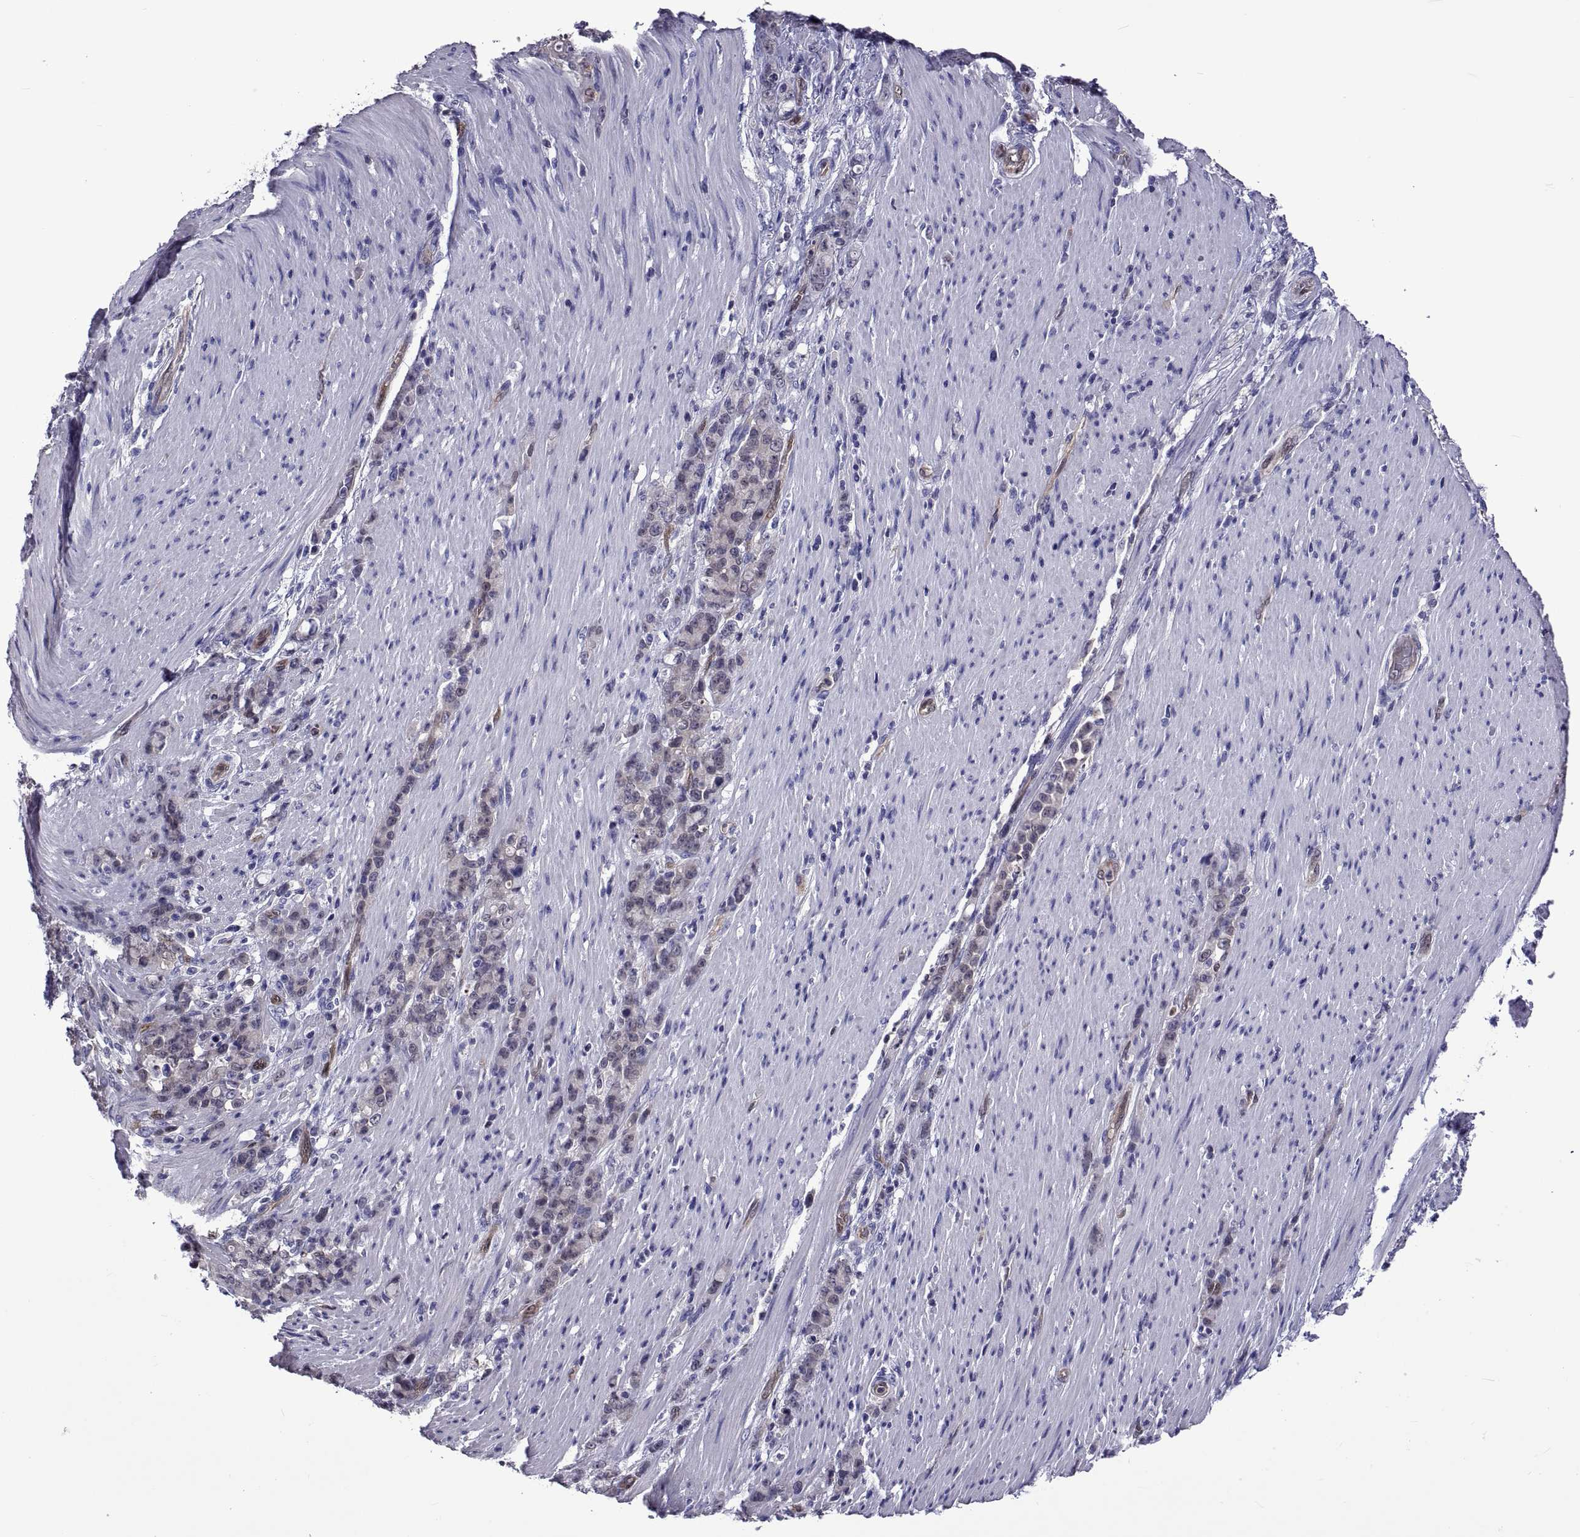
{"staining": {"intensity": "negative", "quantity": "none", "location": "none"}, "tissue": "stomach cancer", "cell_type": "Tumor cells", "image_type": "cancer", "snomed": [{"axis": "morphology", "description": "Adenocarcinoma, NOS"}, {"axis": "topography", "description": "Stomach"}], "caption": "DAB immunohistochemical staining of adenocarcinoma (stomach) exhibits no significant staining in tumor cells.", "gene": "LCN9", "patient": {"sex": "female", "age": 79}}